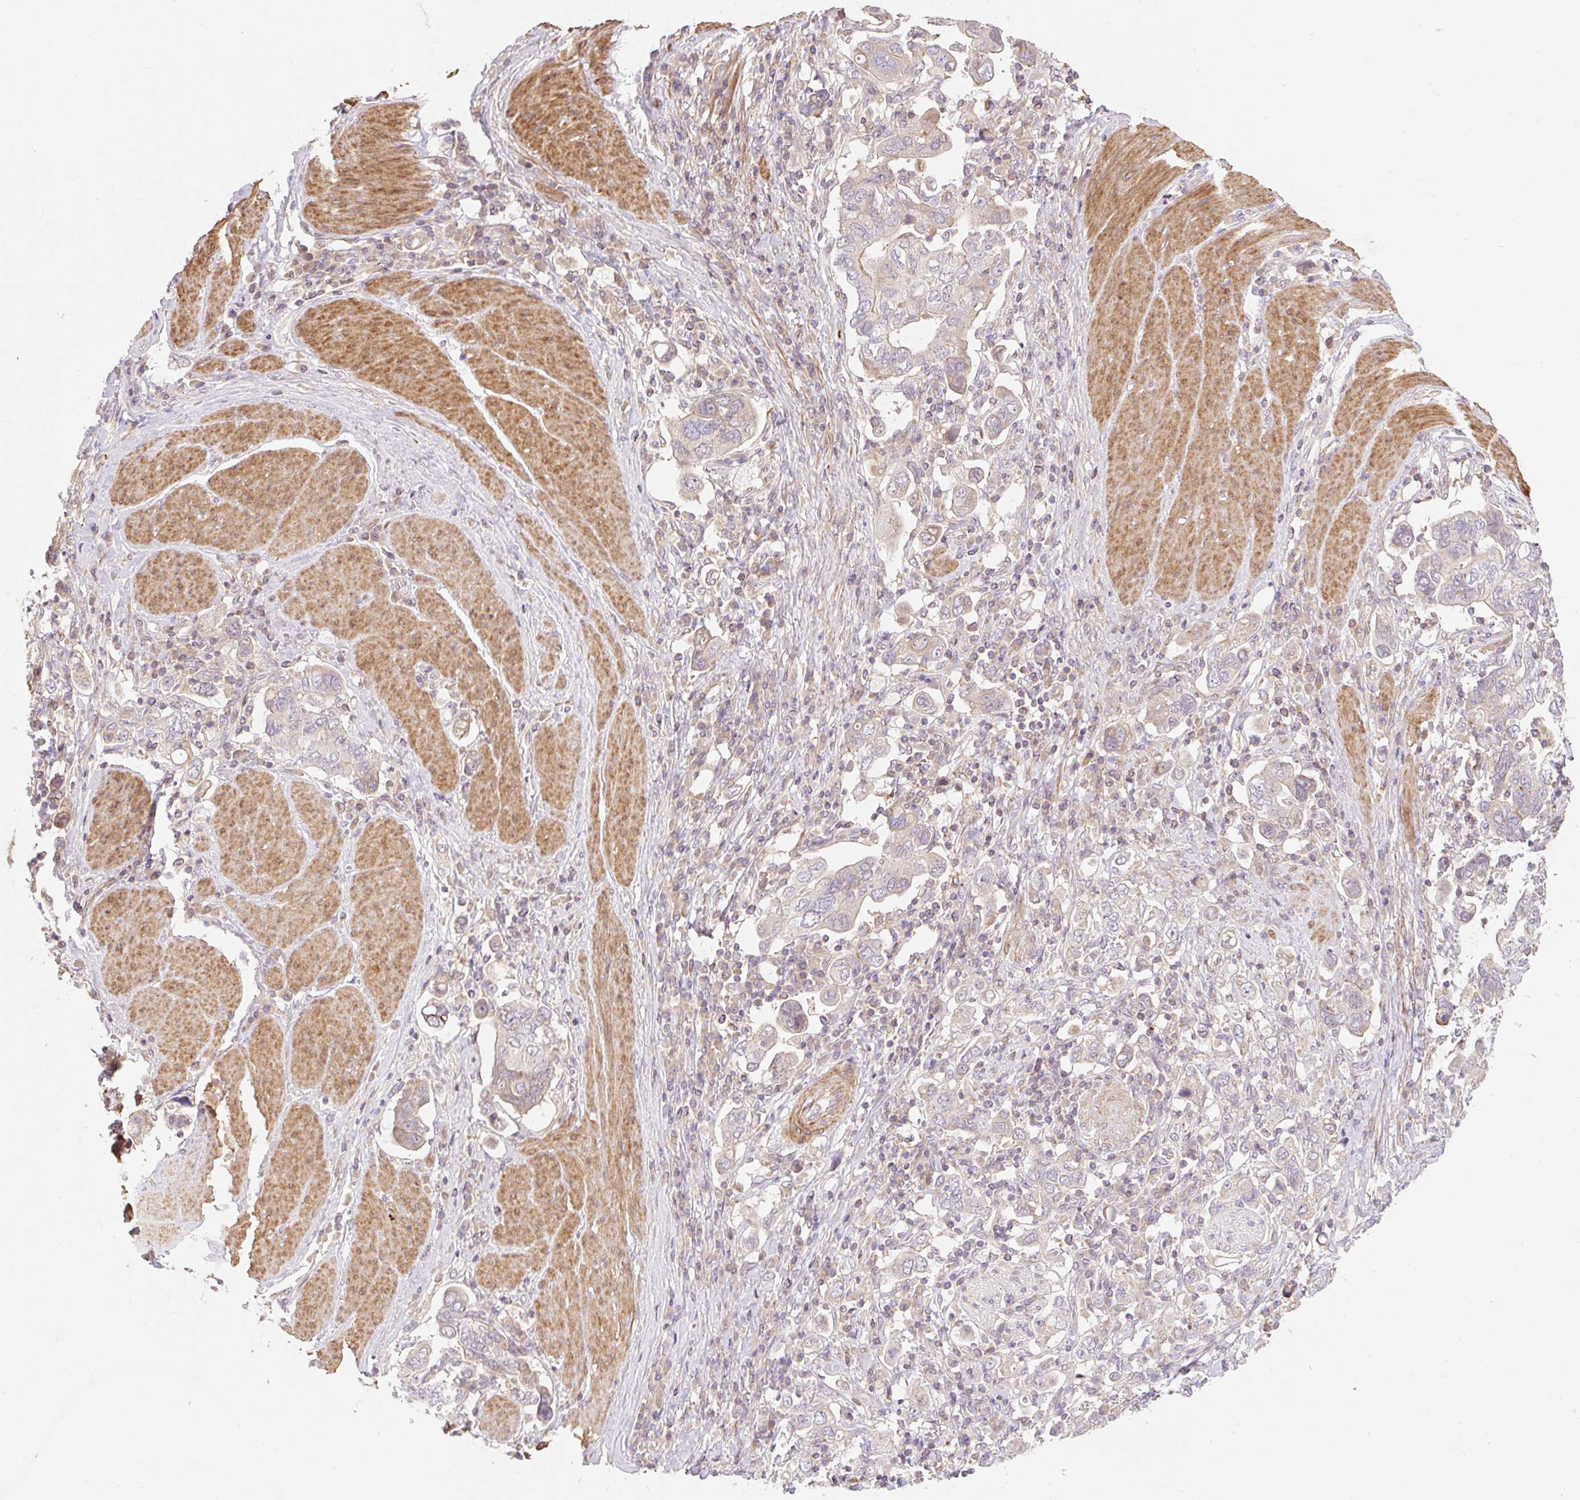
{"staining": {"intensity": "negative", "quantity": "none", "location": "none"}, "tissue": "stomach cancer", "cell_type": "Tumor cells", "image_type": "cancer", "snomed": [{"axis": "morphology", "description": "Adenocarcinoma, NOS"}, {"axis": "topography", "description": "Stomach, upper"}, {"axis": "topography", "description": "Stomach"}], "caption": "Tumor cells show no significant protein expression in stomach adenocarcinoma.", "gene": "EMC10", "patient": {"sex": "male", "age": 62}}